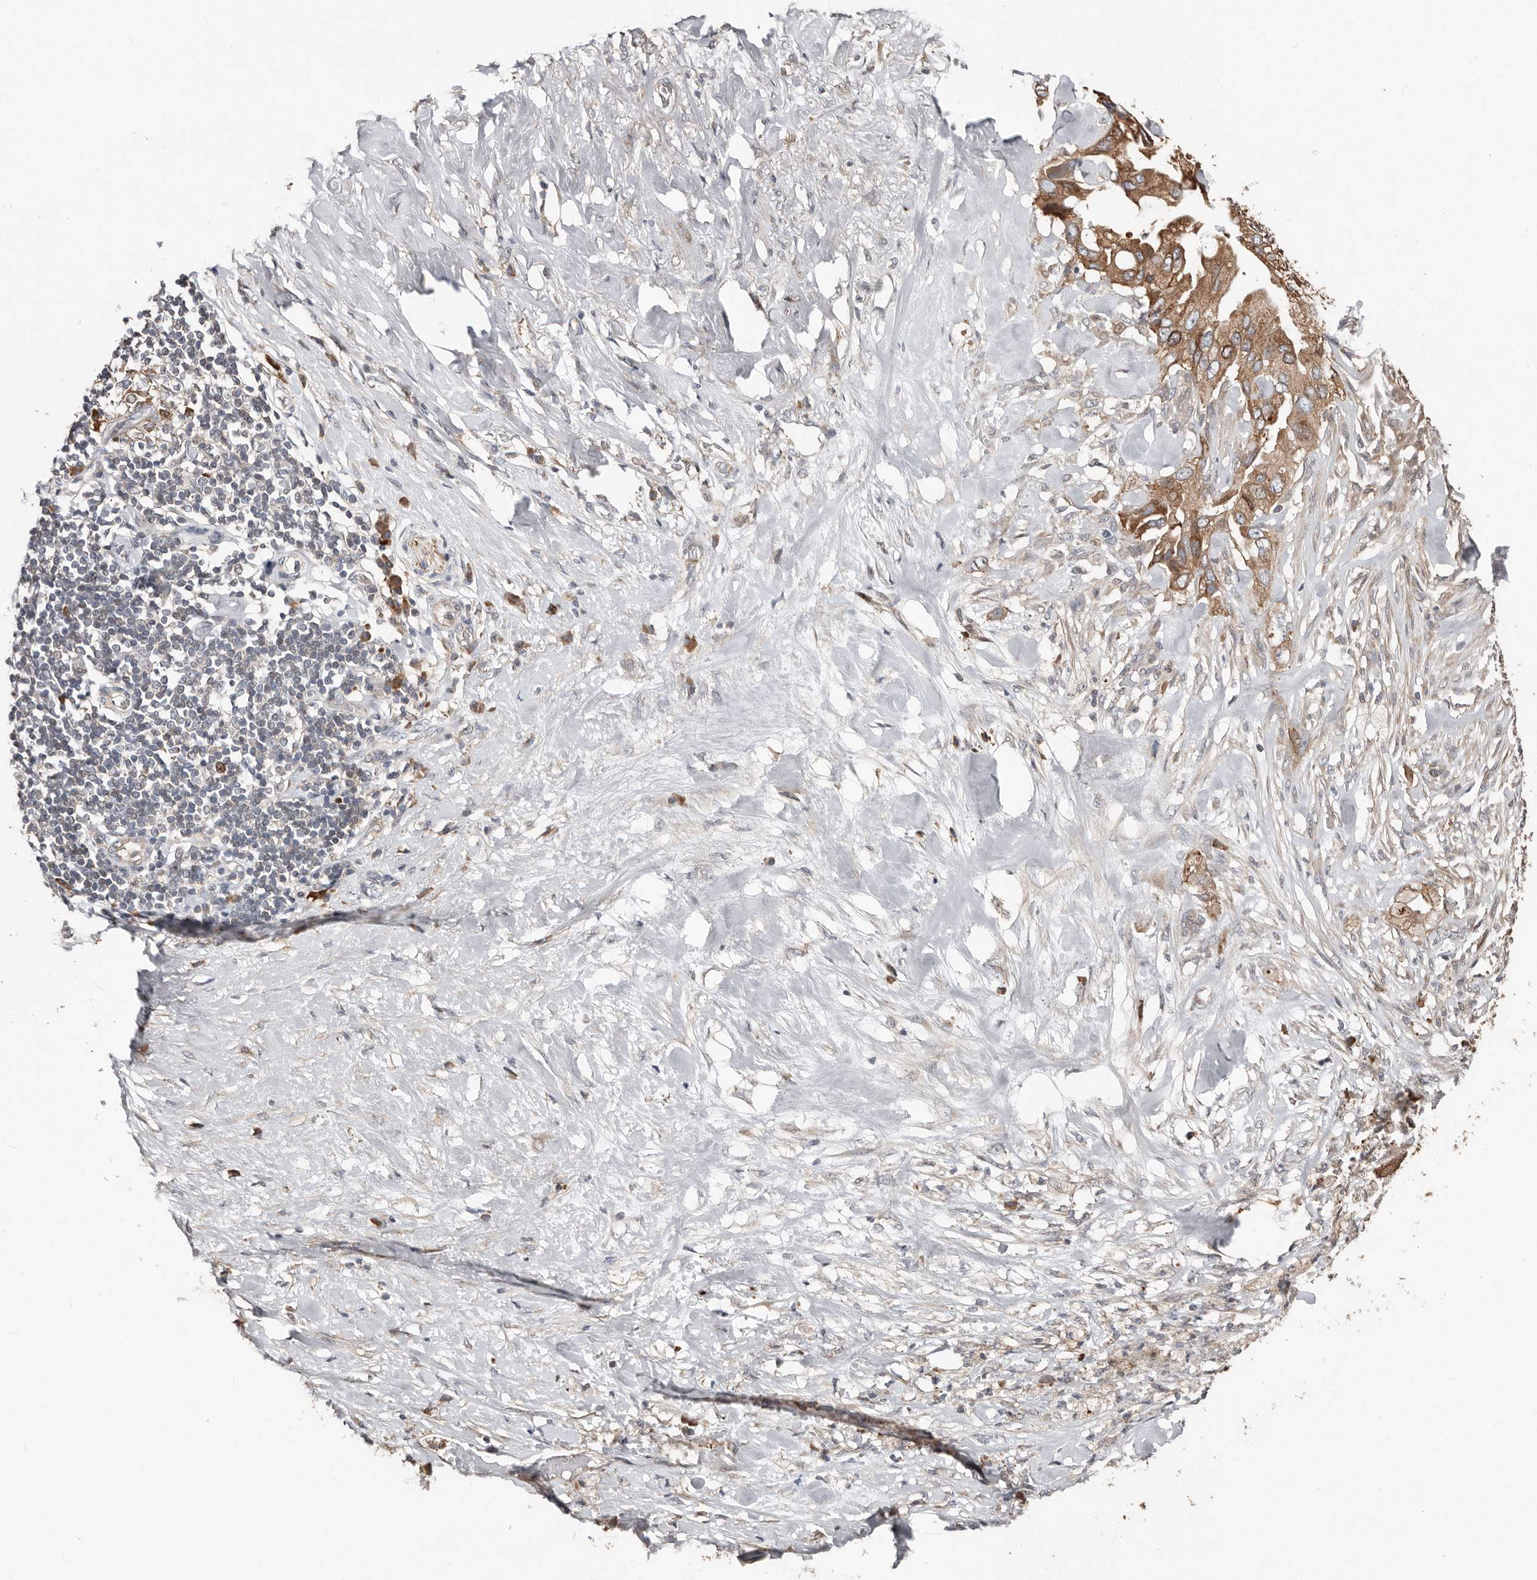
{"staining": {"intensity": "moderate", "quantity": ">75%", "location": "cytoplasmic/membranous"}, "tissue": "pancreatic cancer", "cell_type": "Tumor cells", "image_type": "cancer", "snomed": [{"axis": "morphology", "description": "Inflammation, NOS"}, {"axis": "morphology", "description": "Adenocarcinoma, NOS"}, {"axis": "topography", "description": "Pancreas"}], "caption": "This micrograph demonstrates immunohistochemistry (IHC) staining of pancreatic cancer (adenocarcinoma), with medium moderate cytoplasmic/membranous expression in approximately >75% of tumor cells.", "gene": "SMYD4", "patient": {"sex": "female", "age": 56}}